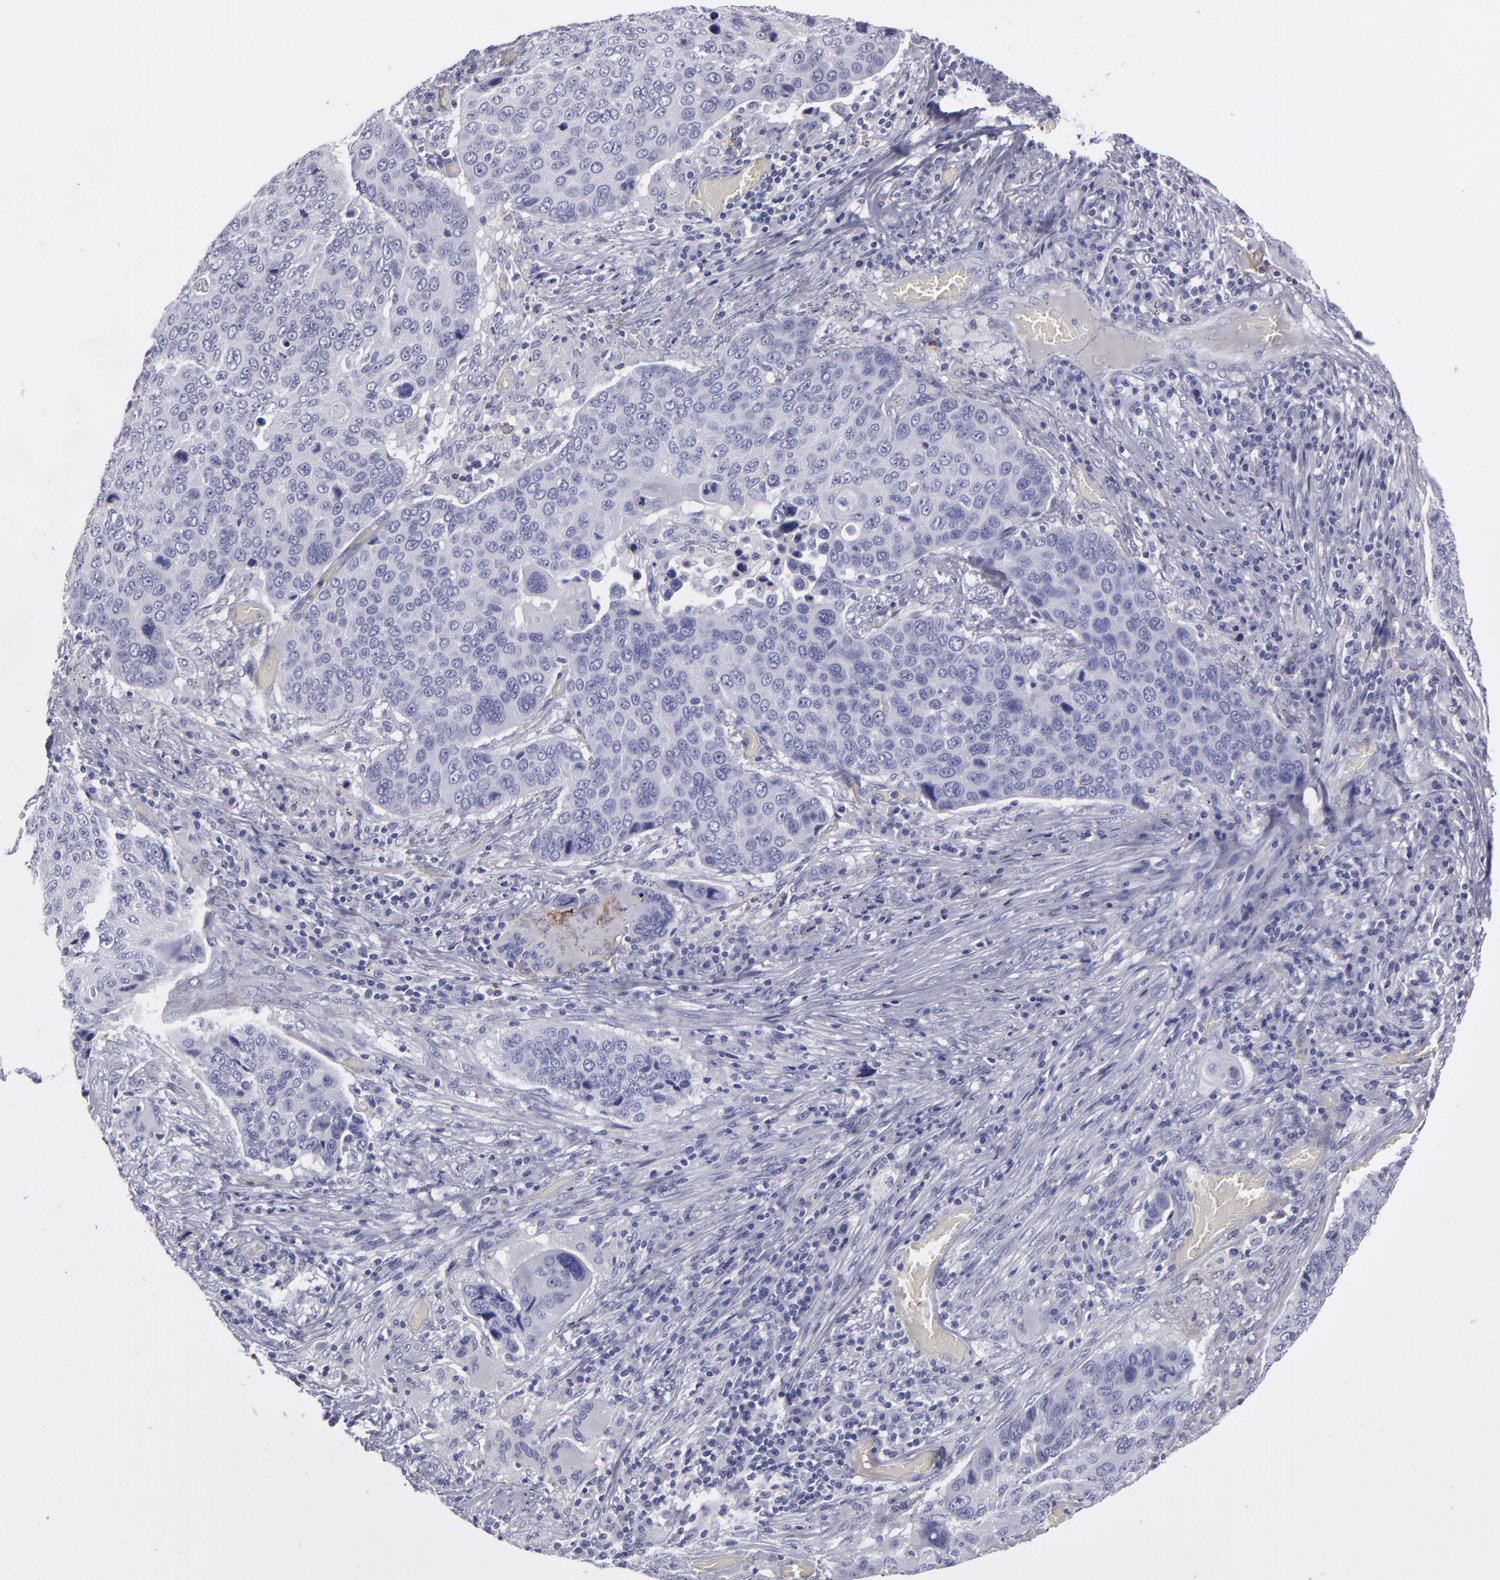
{"staining": {"intensity": "negative", "quantity": "none", "location": "none"}, "tissue": "lung cancer", "cell_type": "Tumor cells", "image_type": "cancer", "snomed": [{"axis": "morphology", "description": "Squamous cell carcinoma, NOS"}, {"axis": "topography", "description": "Lung"}], "caption": "Human lung cancer stained for a protein using IHC demonstrates no positivity in tumor cells.", "gene": "ANPEP", "patient": {"sex": "male", "age": 68}}